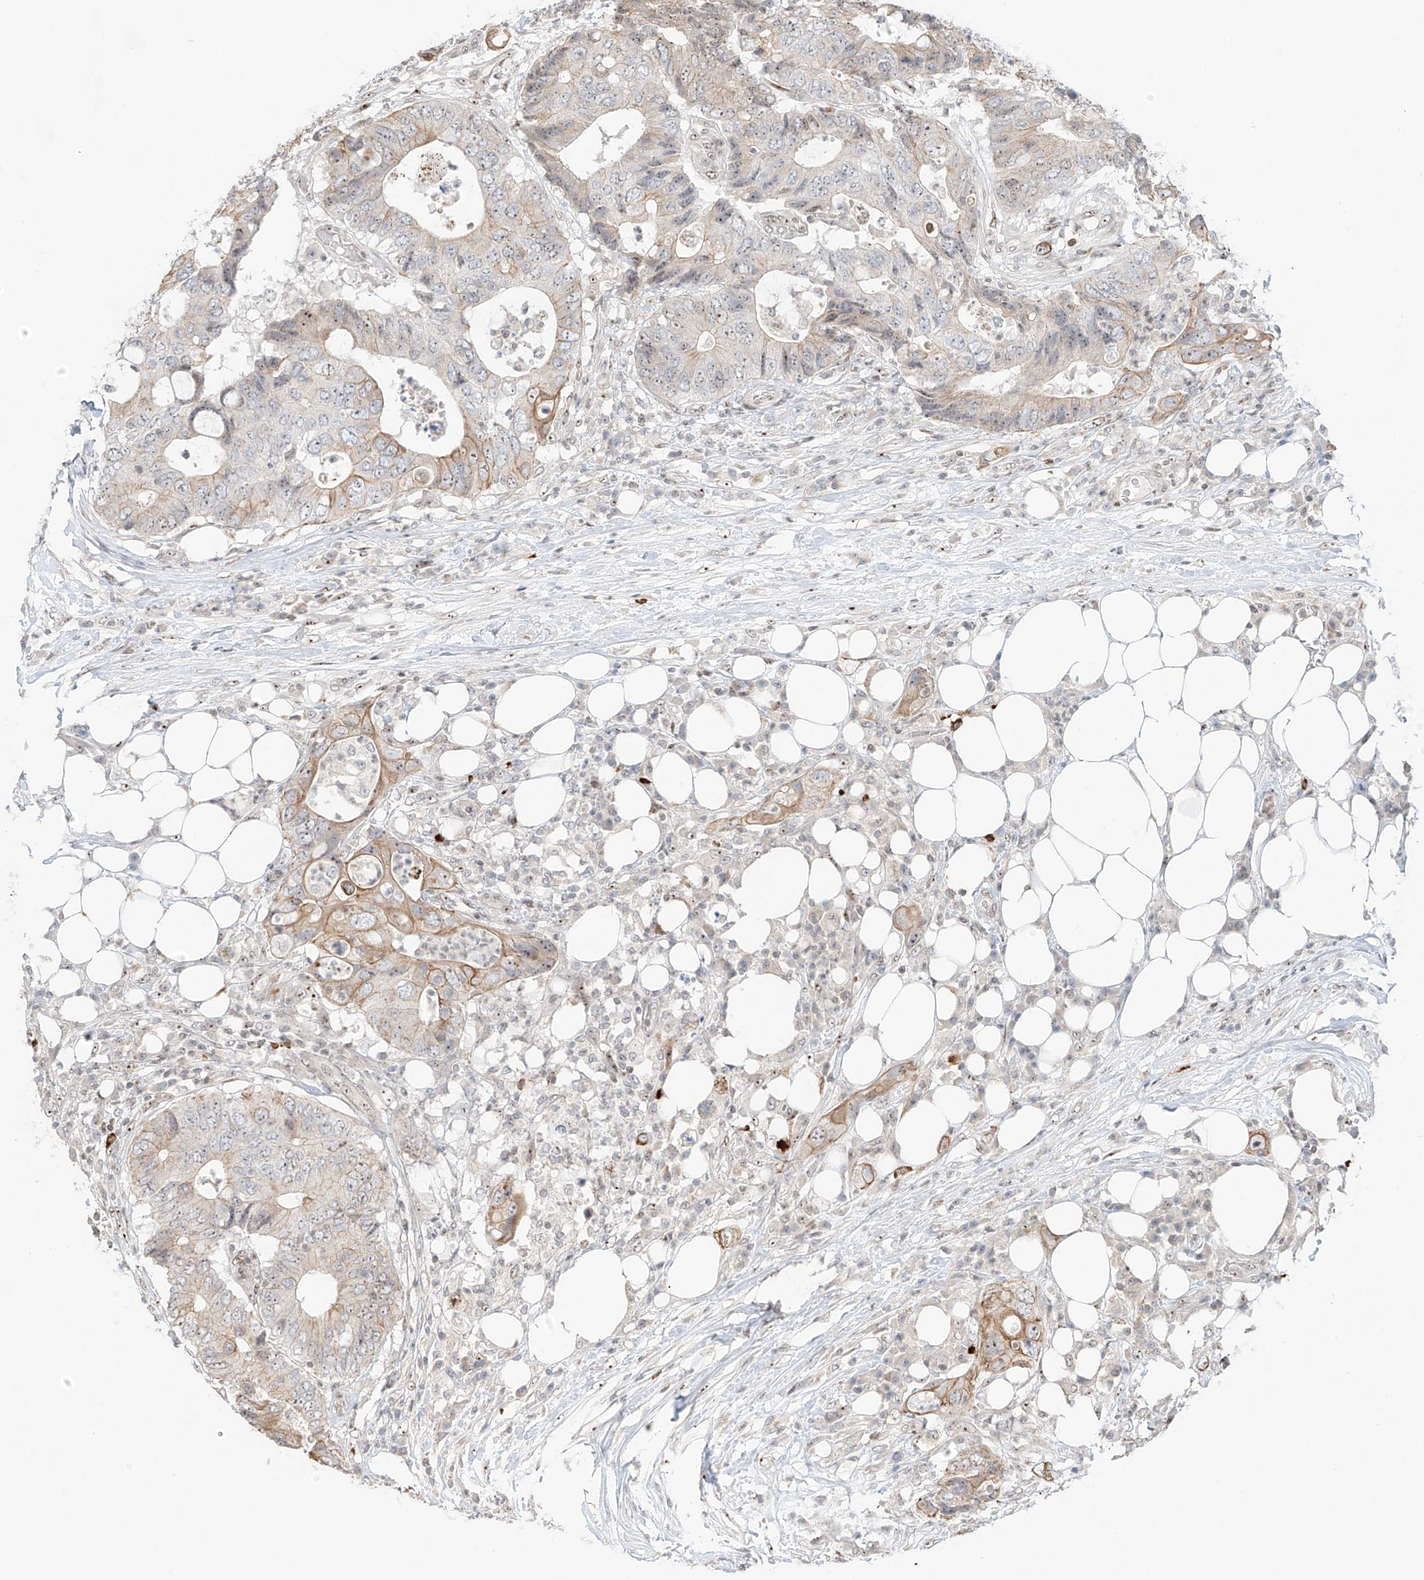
{"staining": {"intensity": "weak", "quantity": "<25%", "location": "cytoplasmic/membranous"}, "tissue": "colorectal cancer", "cell_type": "Tumor cells", "image_type": "cancer", "snomed": [{"axis": "morphology", "description": "Adenocarcinoma, NOS"}, {"axis": "topography", "description": "Colon"}], "caption": "Image shows no significant protein positivity in tumor cells of colorectal cancer (adenocarcinoma).", "gene": "ZNF512", "patient": {"sex": "male", "age": 71}}